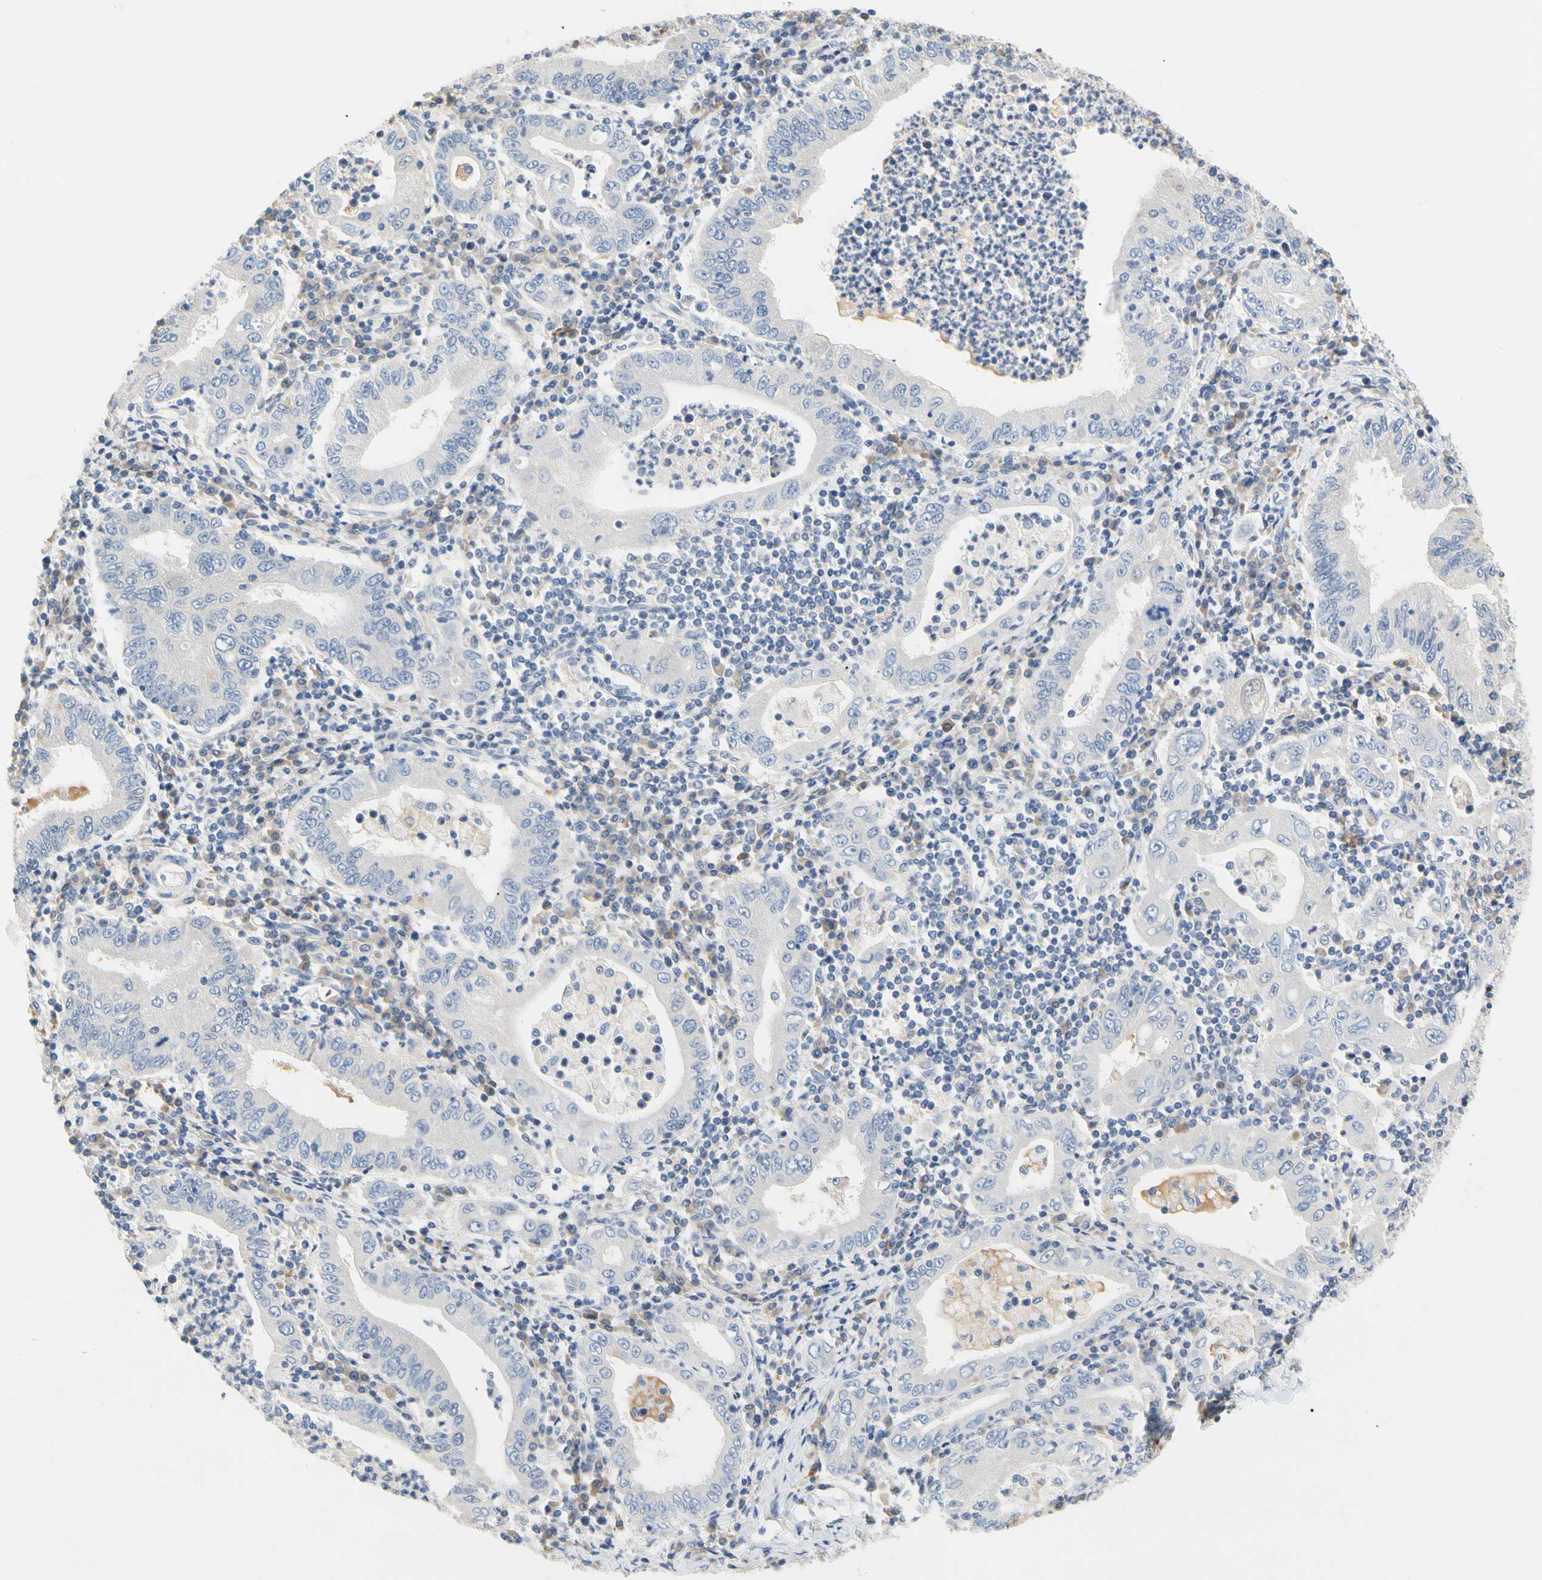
{"staining": {"intensity": "negative", "quantity": "none", "location": "none"}, "tissue": "stomach cancer", "cell_type": "Tumor cells", "image_type": "cancer", "snomed": [{"axis": "morphology", "description": "Normal tissue, NOS"}, {"axis": "morphology", "description": "Adenocarcinoma, NOS"}, {"axis": "topography", "description": "Esophagus"}, {"axis": "topography", "description": "Stomach, upper"}, {"axis": "topography", "description": "Peripheral nerve tissue"}], "caption": "A micrograph of stomach cancer stained for a protein displays no brown staining in tumor cells. (Brightfield microscopy of DAB immunohistochemistry at high magnification).", "gene": "CCM2L", "patient": {"sex": "male", "age": 62}}